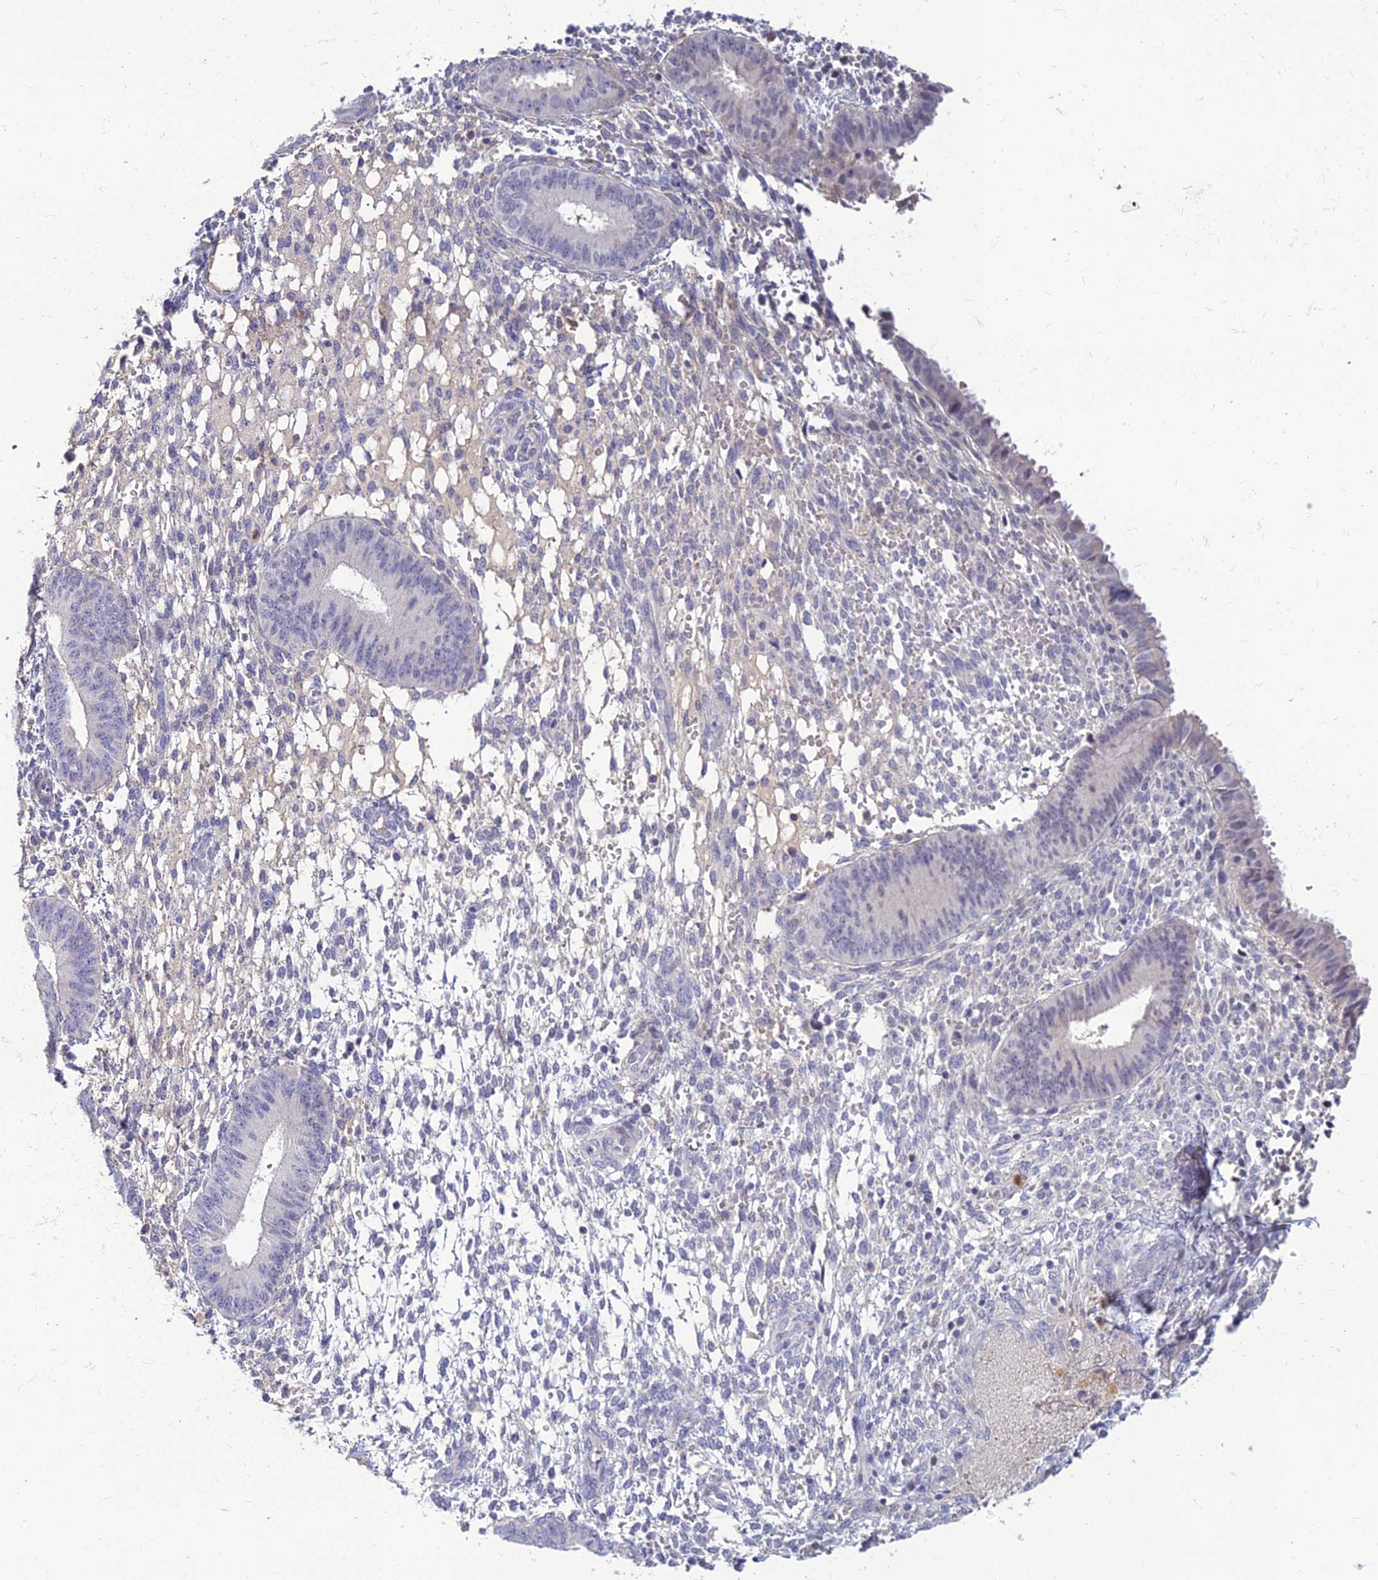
{"staining": {"intensity": "negative", "quantity": "none", "location": "none"}, "tissue": "endometrium", "cell_type": "Cells in endometrial stroma", "image_type": "normal", "snomed": [{"axis": "morphology", "description": "Normal tissue, NOS"}, {"axis": "topography", "description": "Endometrium"}], "caption": "DAB (3,3'-diaminobenzidine) immunohistochemical staining of normal endometrium reveals no significant positivity in cells in endometrial stroma. (Brightfield microscopy of DAB (3,3'-diaminobenzidine) immunohistochemistry (IHC) at high magnification).", "gene": "GOLGA6A", "patient": {"sex": "female", "age": 49}}